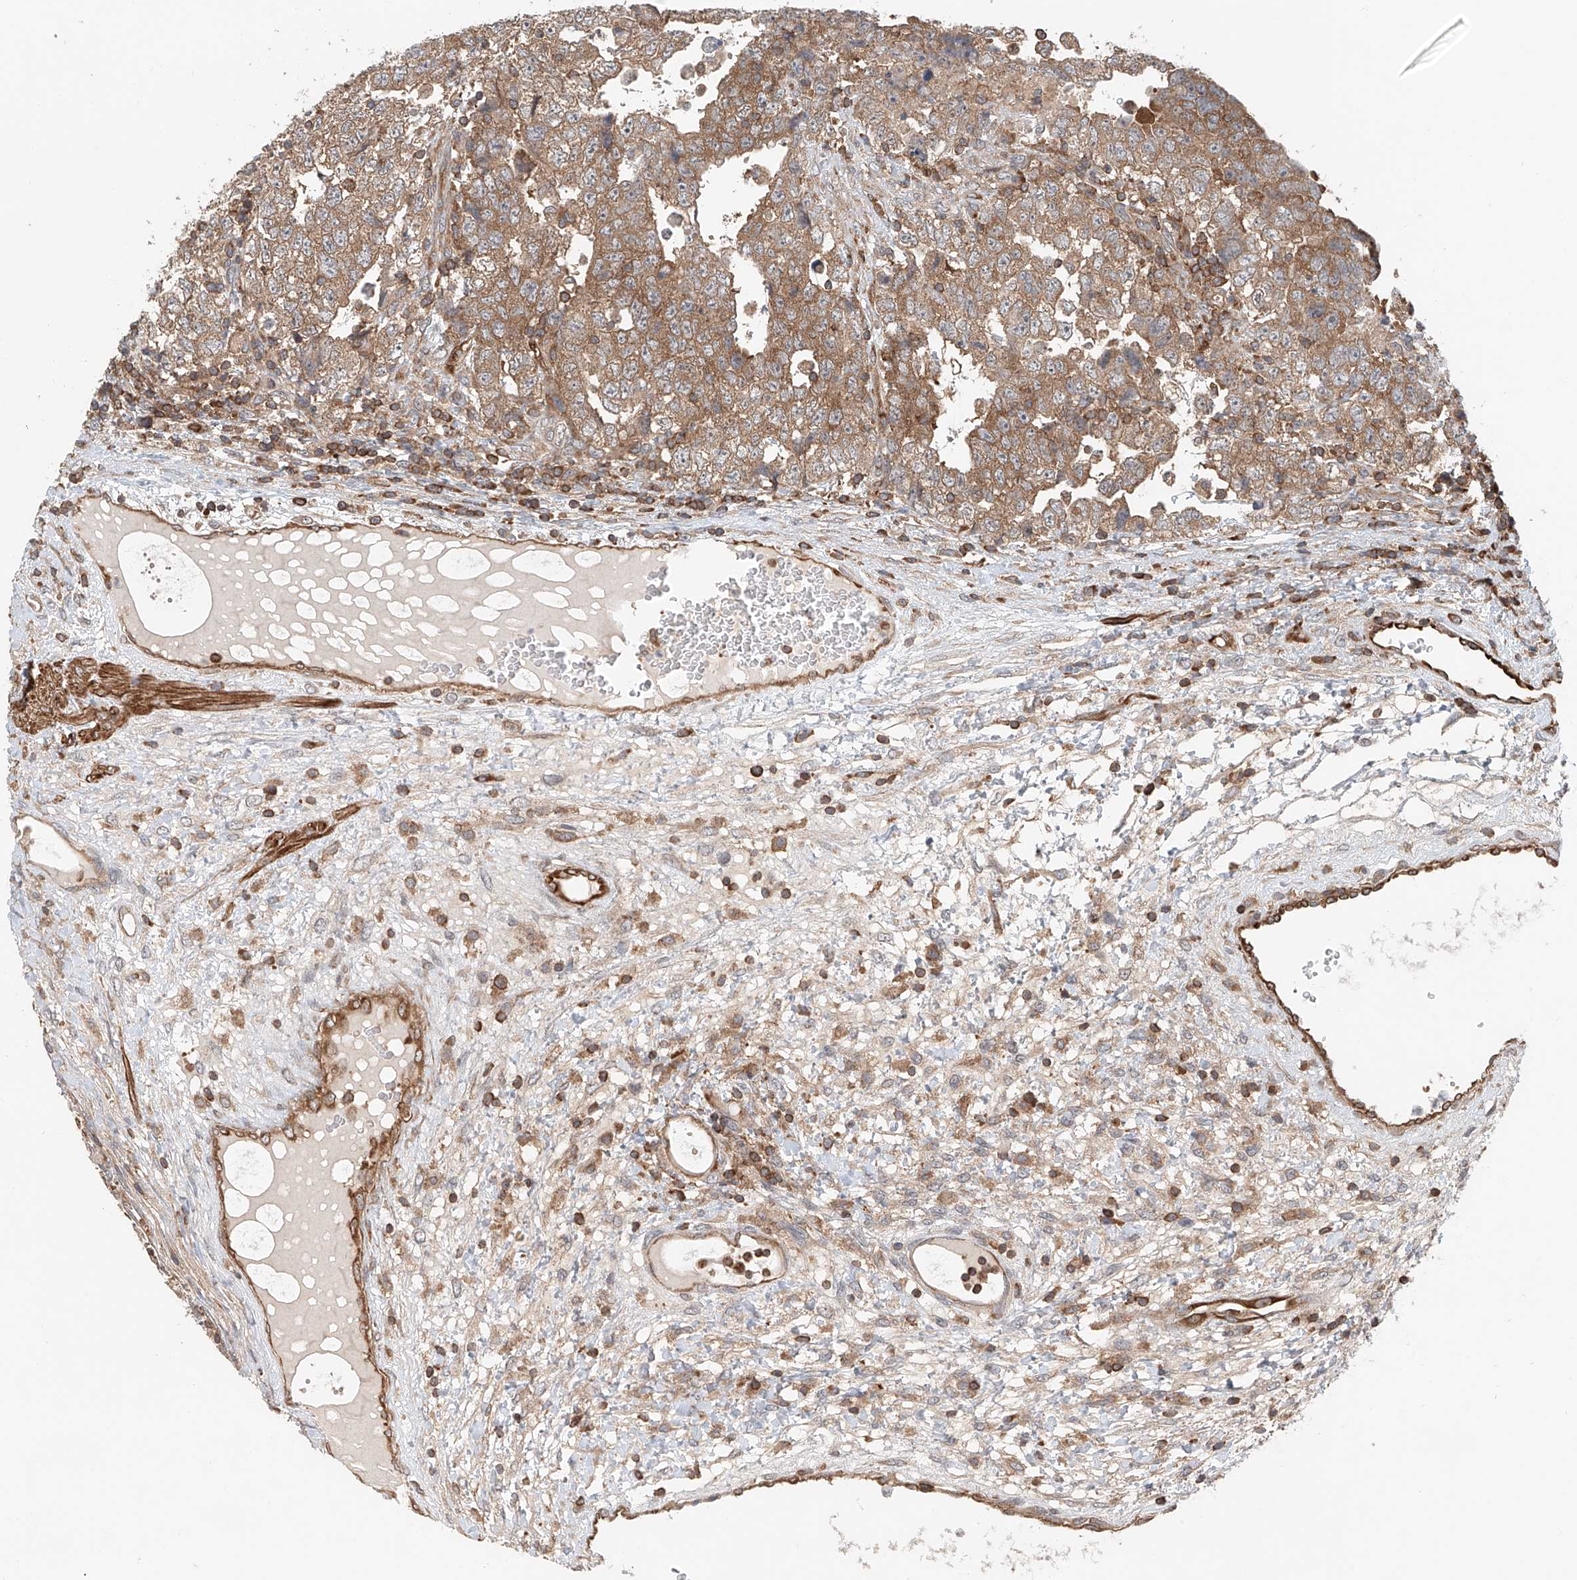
{"staining": {"intensity": "moderate", "quantity": ">75%", "location": "cytoplasmic/membranous"}, "tissue": "testis cancer", "cell_type": "Tumor cells", "image_type": "cancer", "snomed": [{"axis": "morphology", "description": "Carcinoma, Embryonal, NOS"}, {"axis": "topography", "description": "Testis"}], "caption": "Immunohistochemical staining of embryonal carcinoma (testis) demonstrates medium levels of moderate cytoplasmic/membranous protein staining in about >75% of tumor cells.", "gene": "FRYL", "patient": {"sex": "male", "age": 37}}